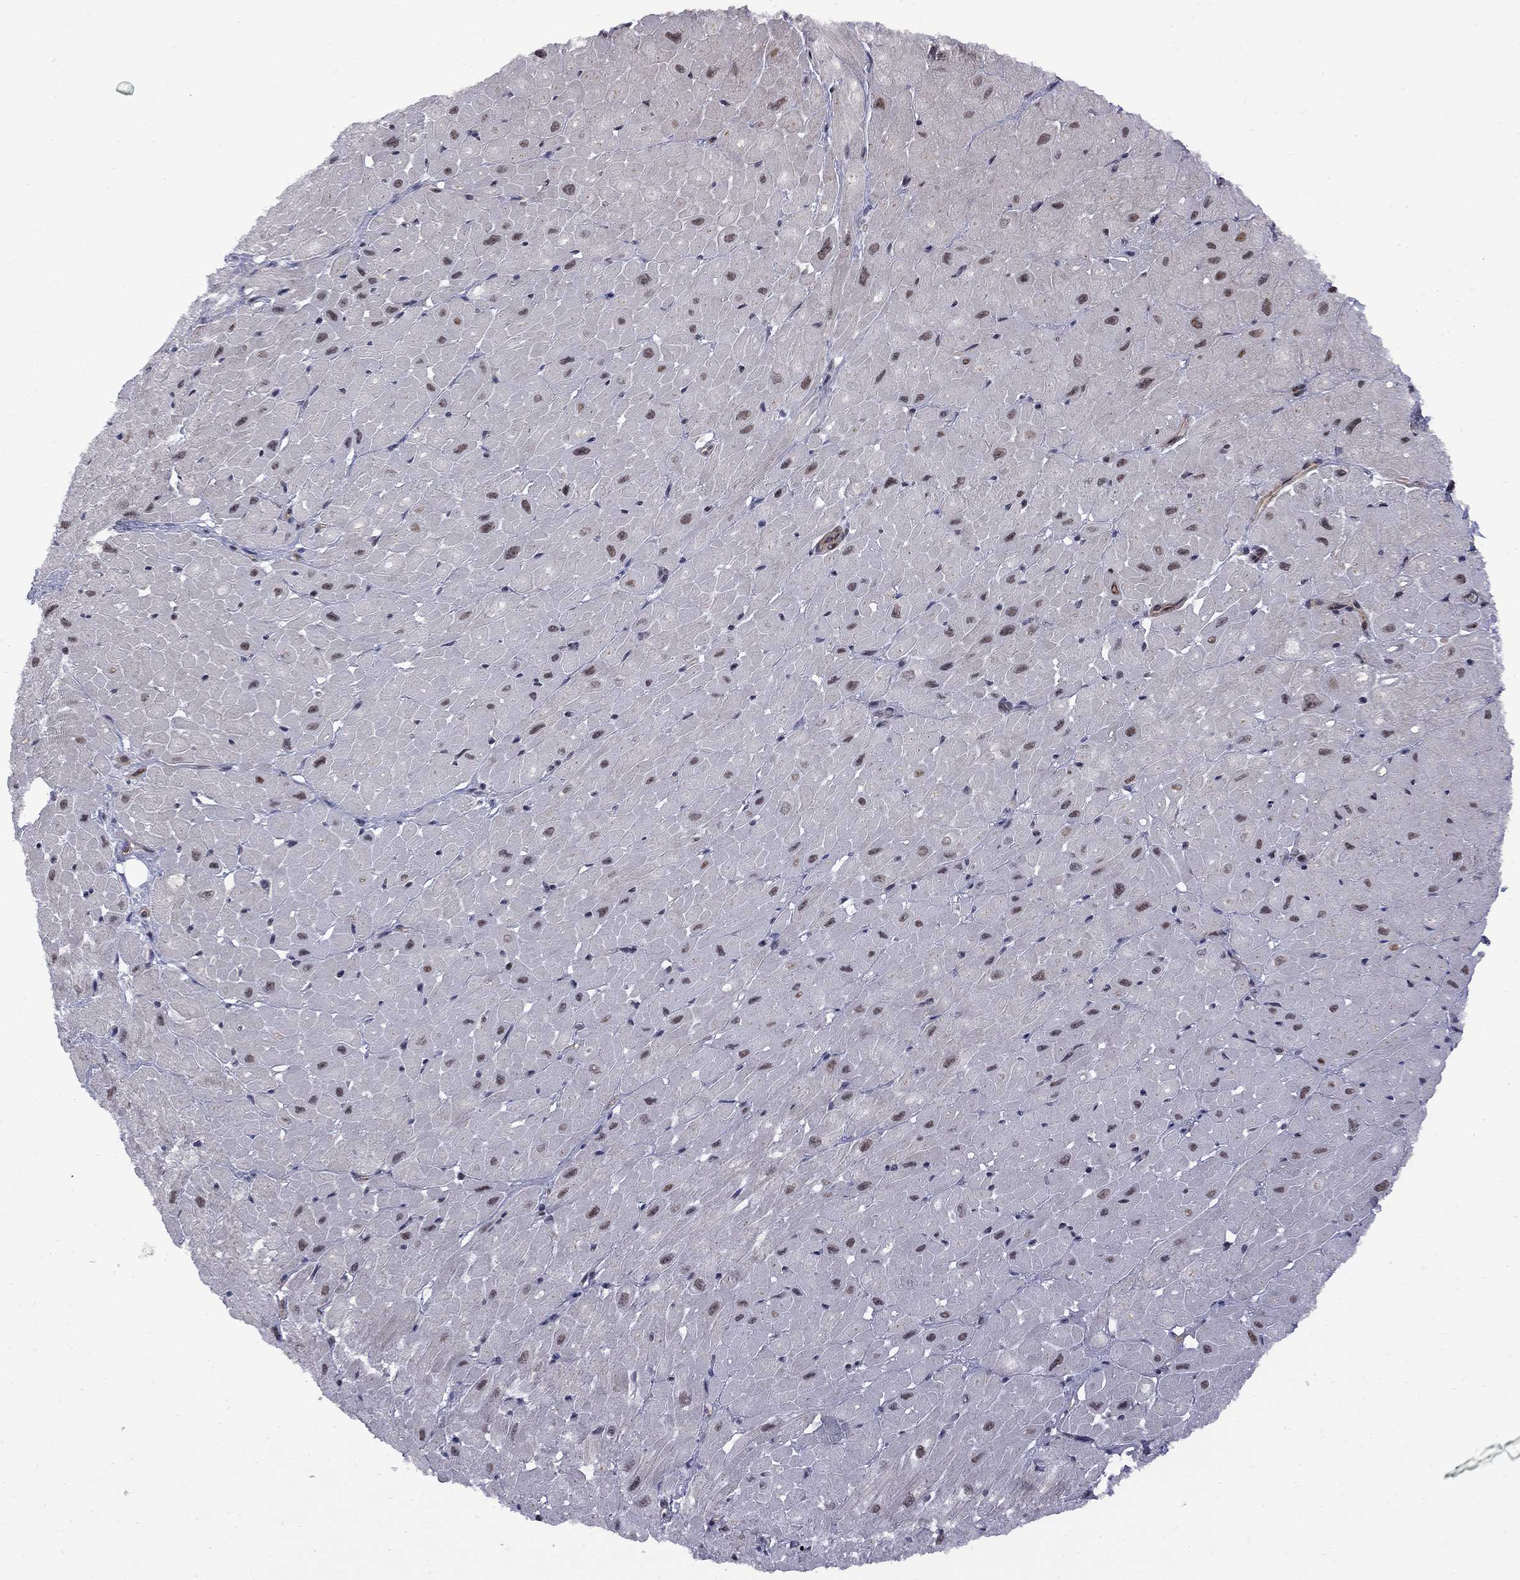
{"staining": {"intensity": "moderate", "quantity": "25%-75%", "location": "nuclear"}, "tissue": "heart muscle", "cell_type": "Cardiomyocytes", "image_type": "normal", "snomed": [{"axis": "morphology", "description": "Normal tissue, NOS"}, {"axis": "topography", "description": "Heart"}], "caption": "Cardiomyocytes reveal medium levels of moderate nuclear staining in about 25%-75% of cells in normal heart muscle.", "gene": "BRF1", "patient": {"sex": "male", "age": 62}}